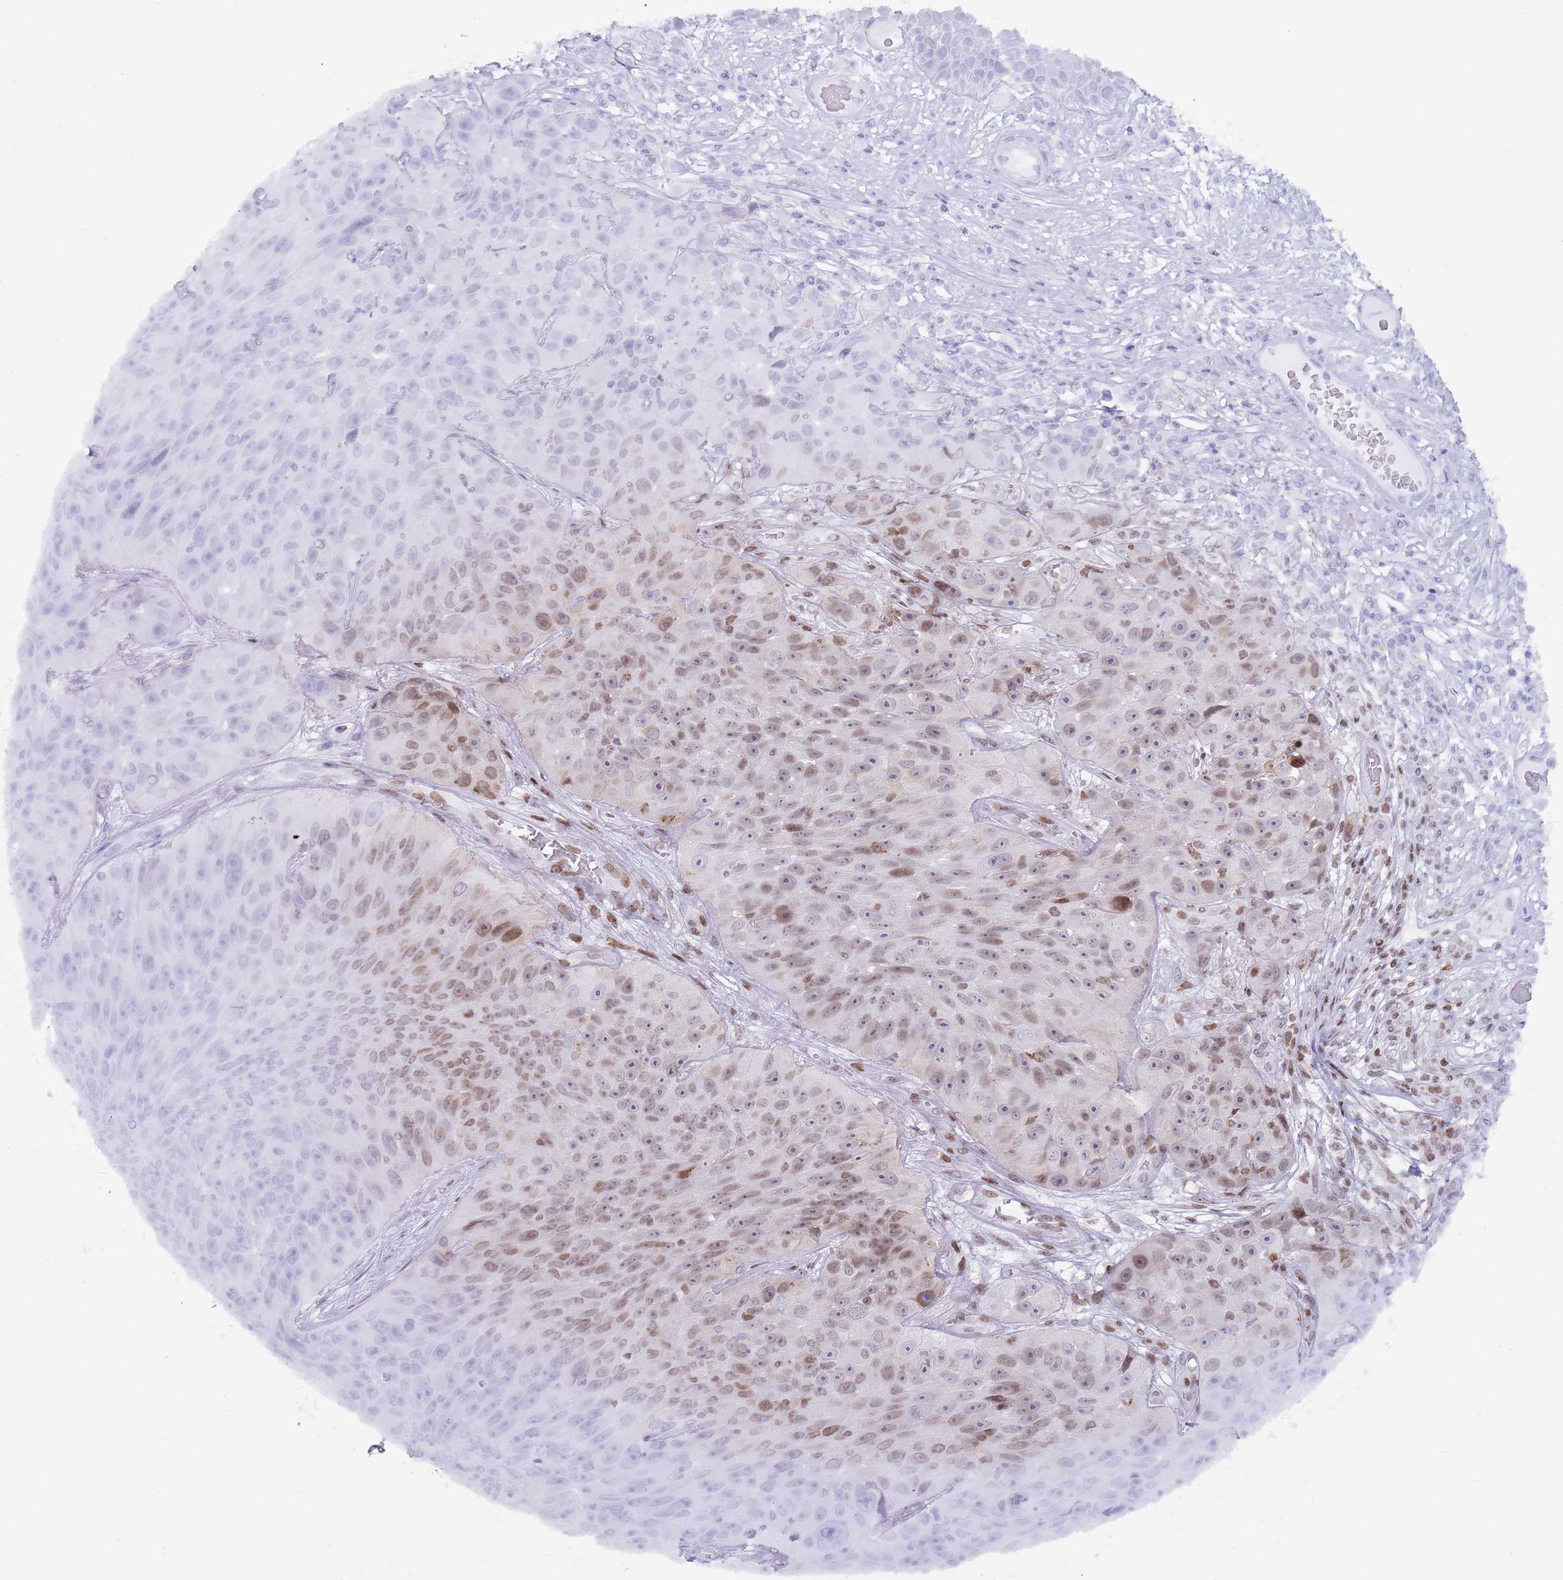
{"staining": {"intensity": "moderate", "quantity": "25%-75%", "location": "nuclear"}, "tissue": "skin cancer", "cell_type": "Tumor cells", "image_type": "cancer", "snomed": [{"axis": "morphology", "description": "Squamous cell carcinoma, NOS"}, {"axis": "topography", "description": "Skin"}], "caption": "Protein staining of skin squamous cell carcinoma tissue exhibits moderate nuclear positivity in about 25%-75% of tumor cells.", "gene": "HDAC8", "patient": {"sex": "female", "age": 87}}